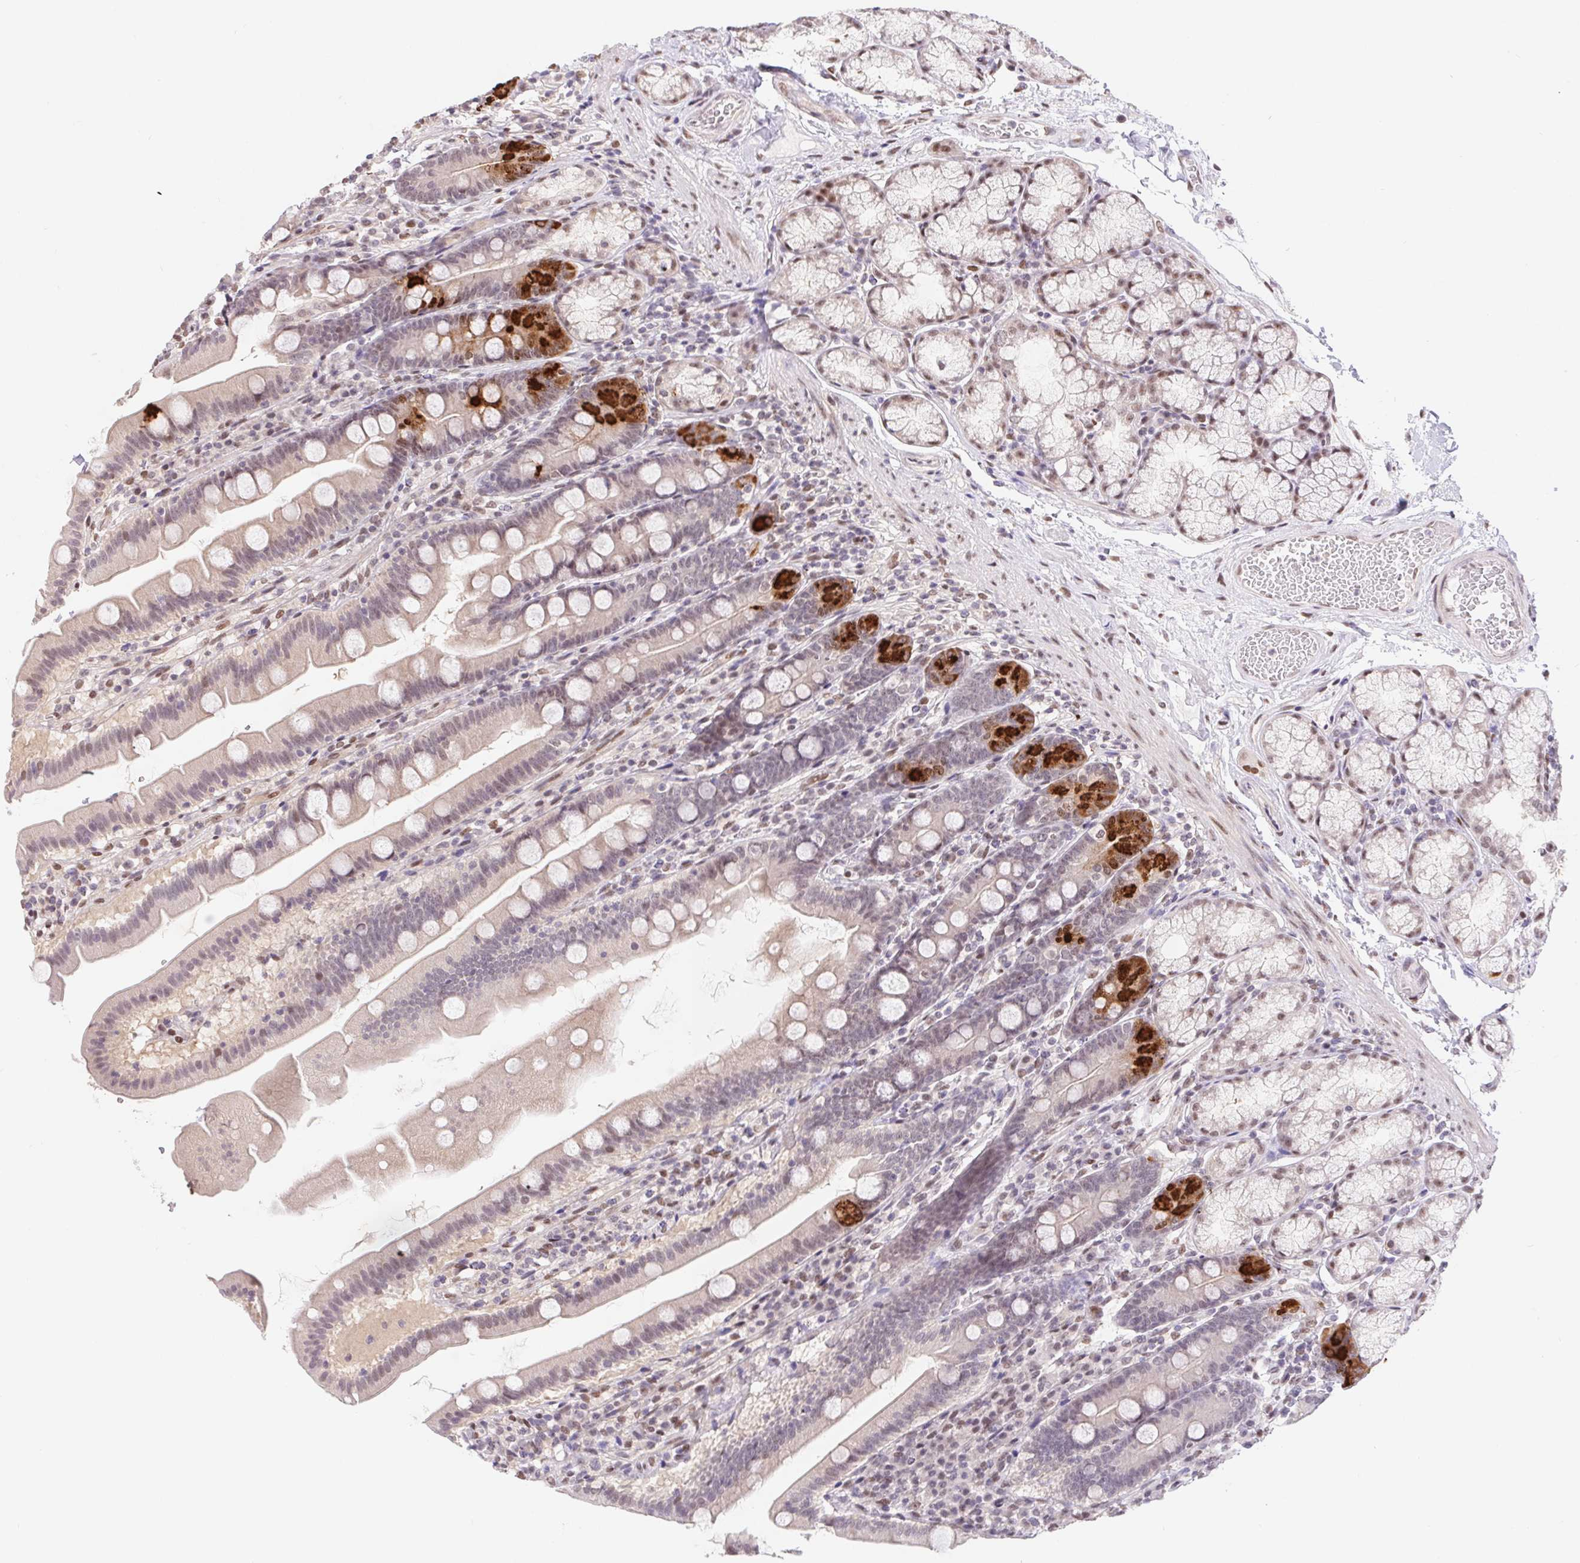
{"staining": {"intensity": "strong", "quantity": "<25%", "location": "cytoplasmic/membranous"}, "tissue": "duodenum", "cell_type": "Glandular cells", "image_type": "normal", "snomed": [{"axis": "morphology", "description": "Normal tissue, NOS"}, {"axis": "topography", "description": "Duodenum"}], "caption": "Strong cytoplasmic/membranous staining is appreciated in about <25% of glandular cells in unremarkable duodenum.", "gene": "CAND1", "patient": {"sex": "female", "age": 67}}